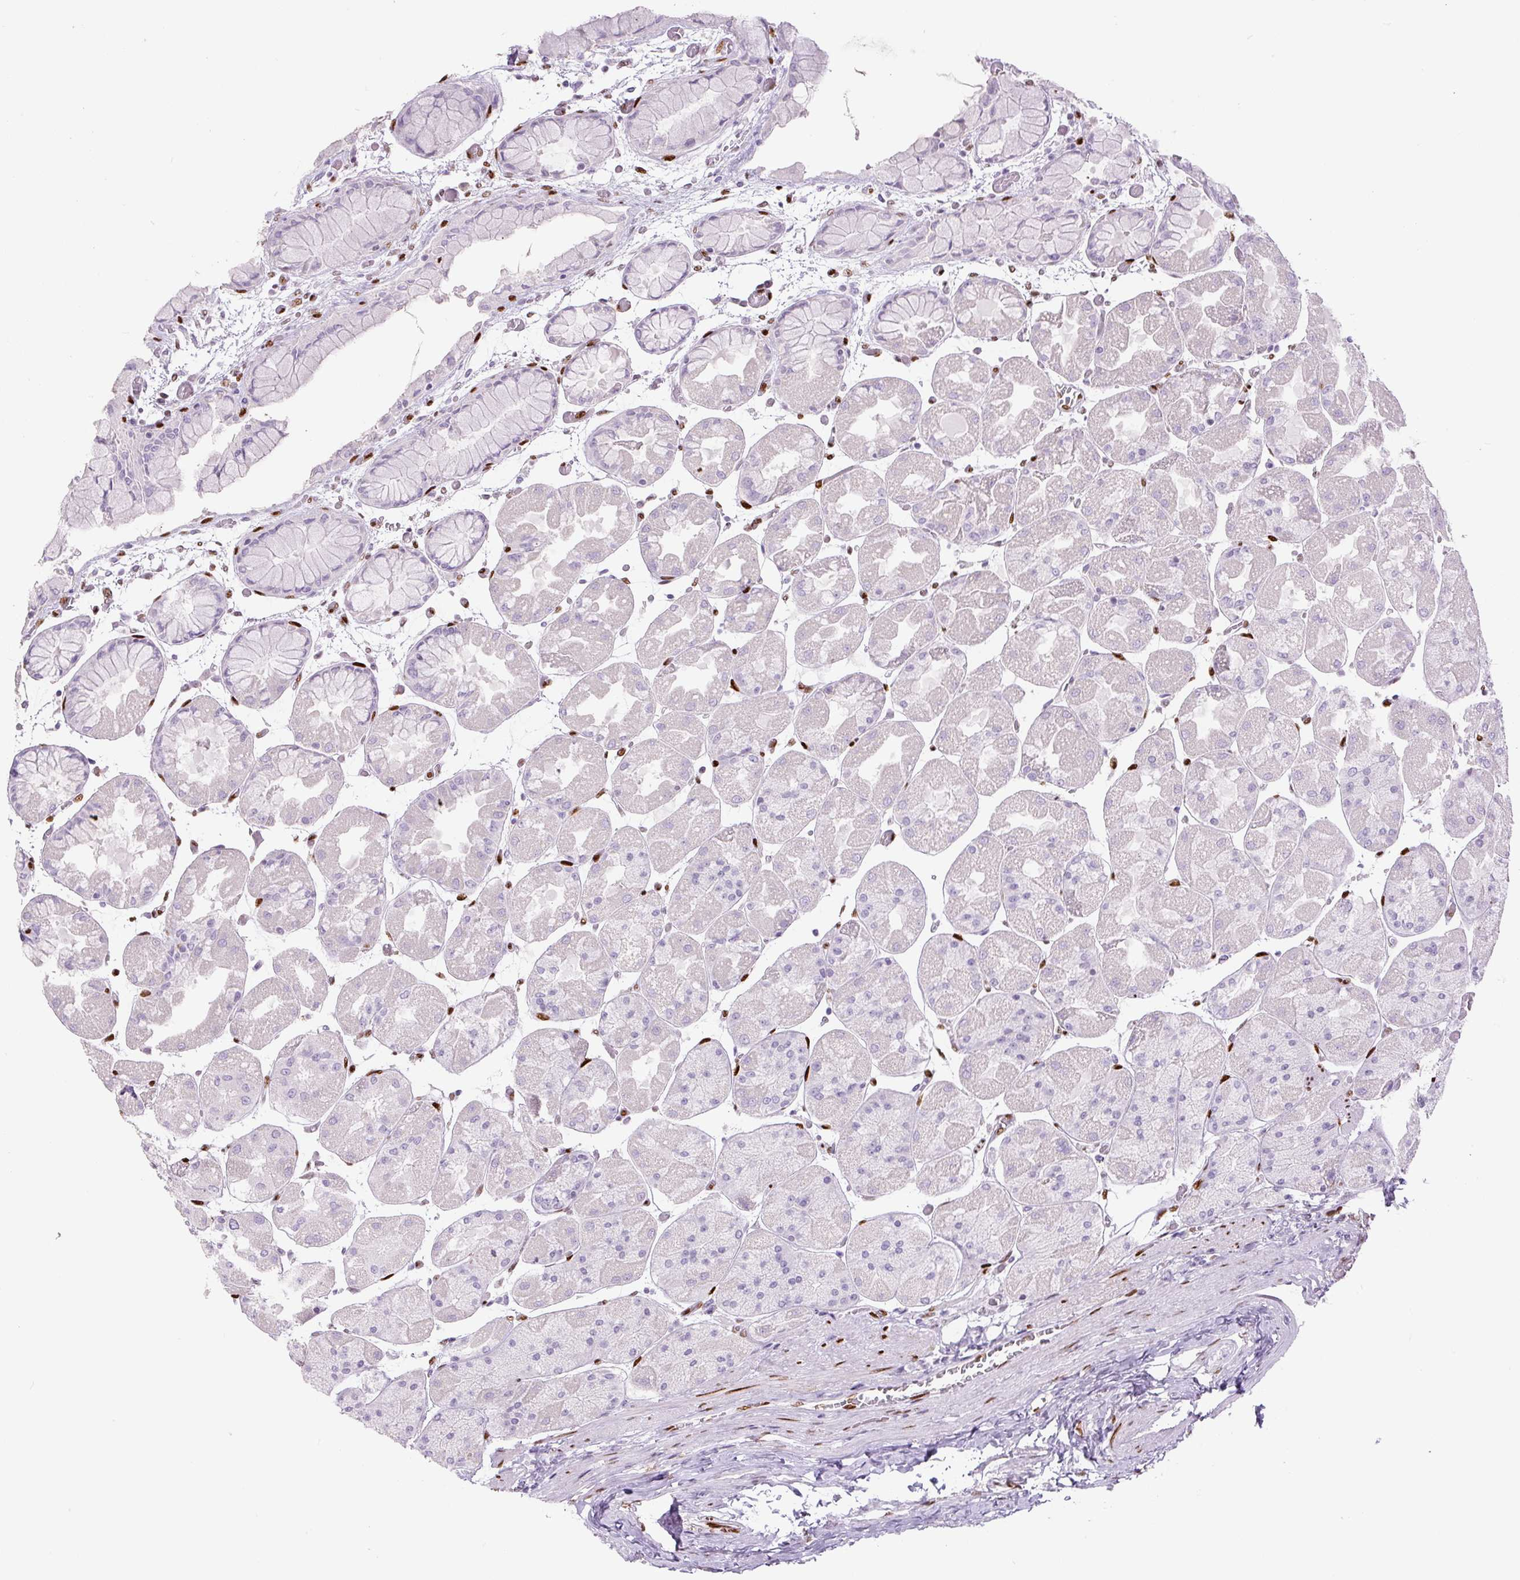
{"staining": {"intensity": "negative", "quantity": "none", "location": "none"}, "tissue": "stomach", "cell_type": "Glandular cells", "image_type": "normal", "snomed": [{"axis": "morphology", "description": "Normal tissue, NOS"}, {"axis": "topography", "description": "Stomach"}], "caption": "Immunohistochemistry photomicrograph of normal stomach: human stomach stained with DAB reveals no significant protein expression in glandular cells. The staining was performed using DAB to visualize the protein expression in brown, while the nuclei were stained in blue with hematoxylin (Magnification: 20x).", "gene": "ZEB1", "patient": {"sex": "female", "age": 61}}